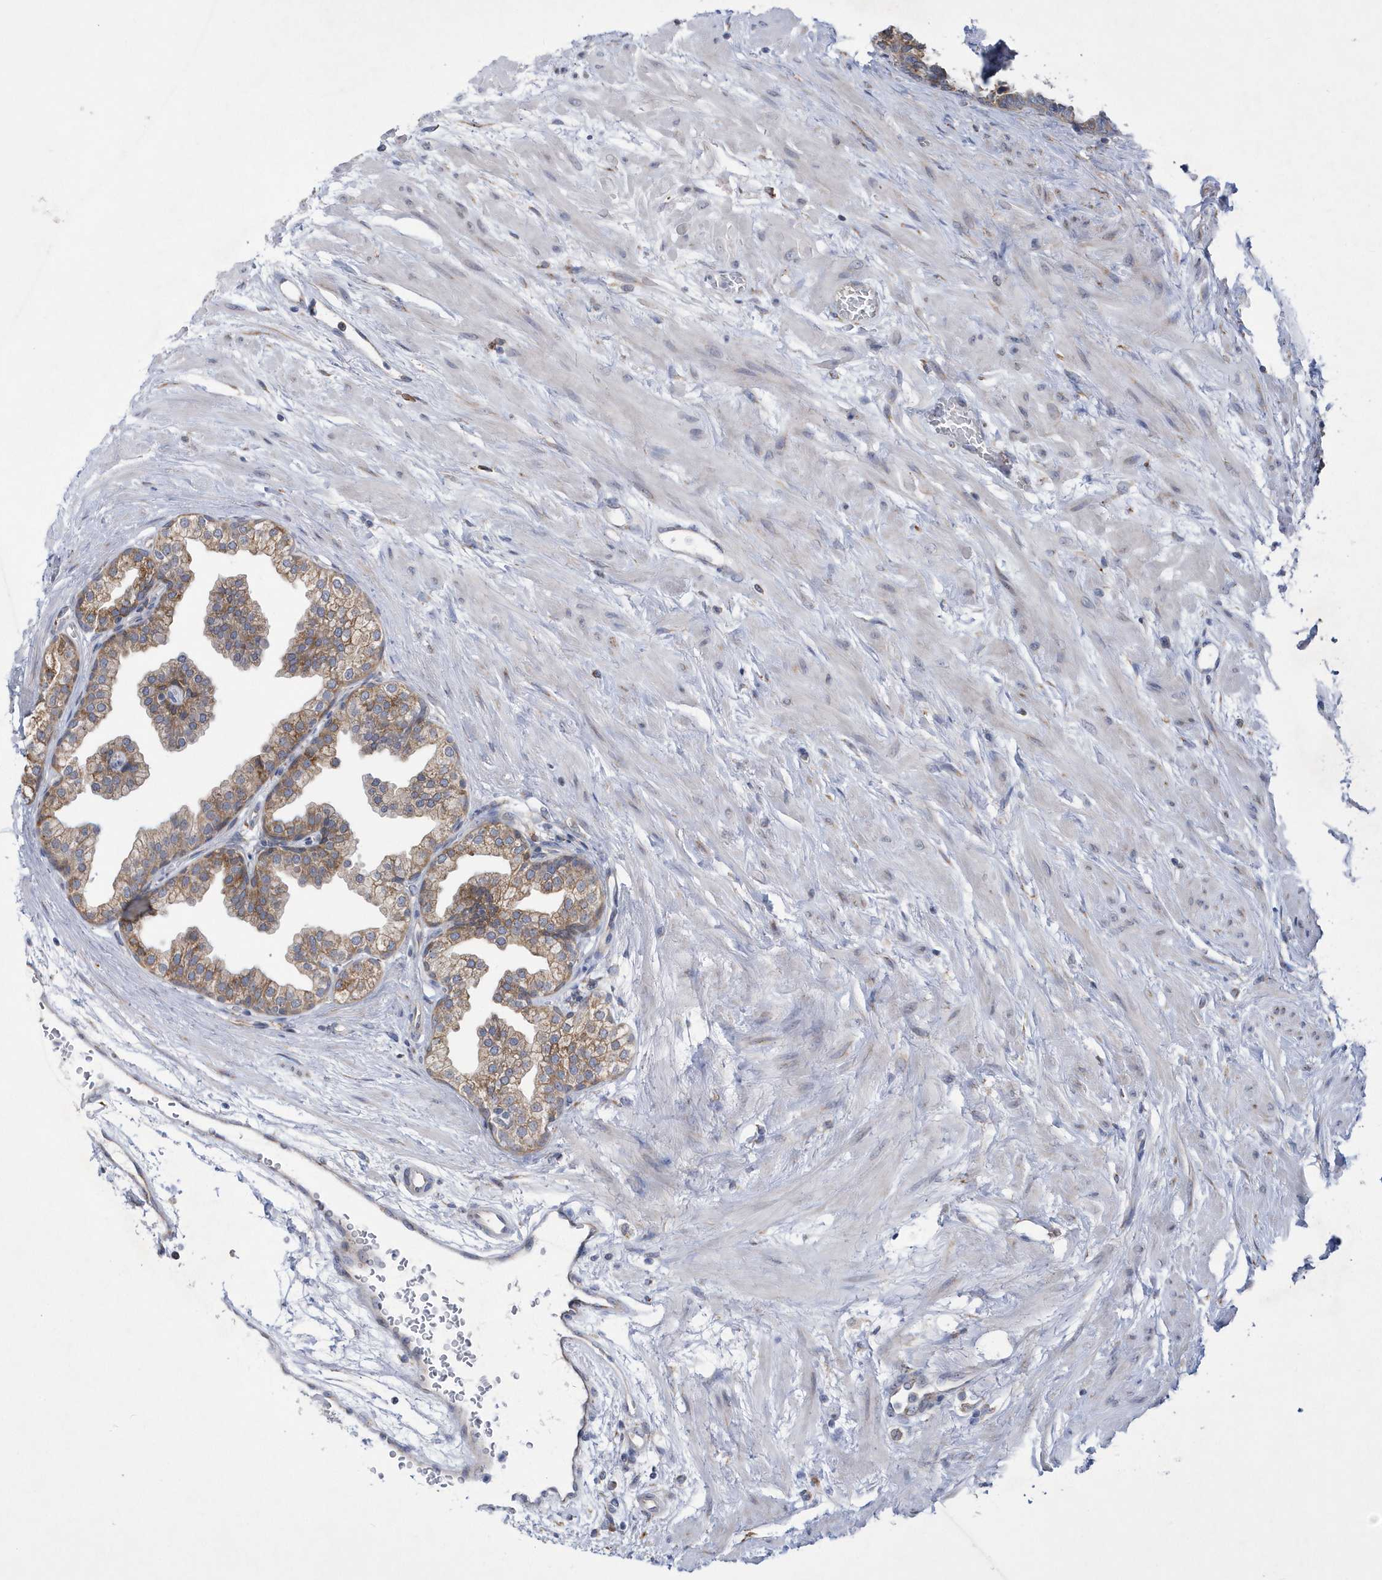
{"staining": {"intensity": "moderate", "quantity": ">75%", "location": "cytoplasmic/membranous"}, "tissue": "prostate", "cell_type": "Glandular cells", "image_type": "normal", "snomed": [{"axis": "morphology", "description": "Normal tissue, NOS"}, {"axis": "topography", "description": "Prostate"}], "caption": "Immunohistochemical staining of benign prostate exhibits >75% levels of moderate cytoplasmic/membranous protein staining in approximately >75% of glandular cells.", "gene": "MED31", "patient": {"sex": "male", "age": 48}}